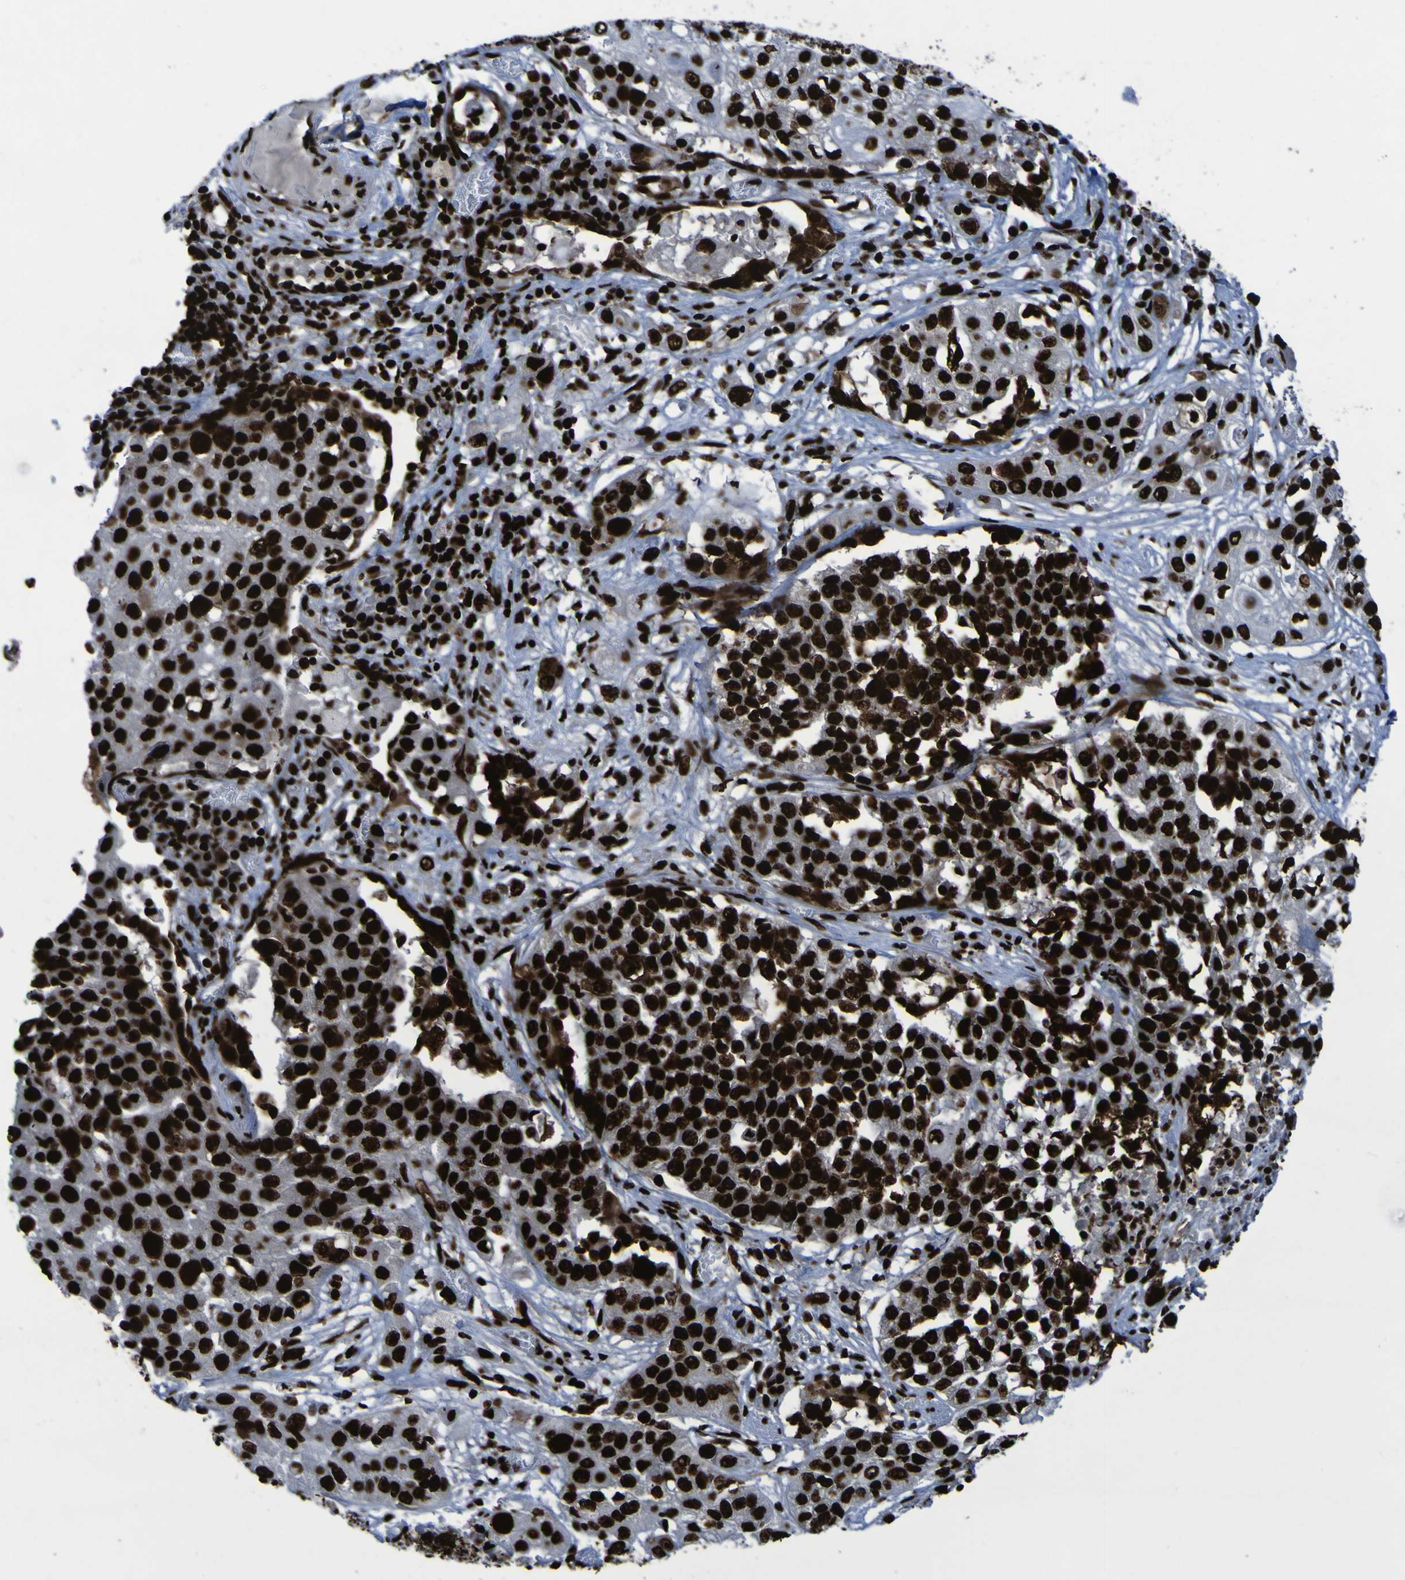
{"staining": {"intensity": "strong", "quantity": ">75%", "location": "nuclear"}, "tissue": "lung cancer", "cell_type": "Tumor cells", "image_type": "cancer", "snomed": [{"axis": "morphology", "description": "Squamous cell carcinoma, NOS"}, {"axis": "topography", "description": "Lung"}], "caption": "Immunohistochemical staining of lung cancer (squamous cell carcinoma) displays high levels of strong nuclear staining in about >75% of tumor cells. (IHC, brightfield microscopy, high magnification).", "gene": "NPM1", "patient": {"sex": "male", "age": 71}}